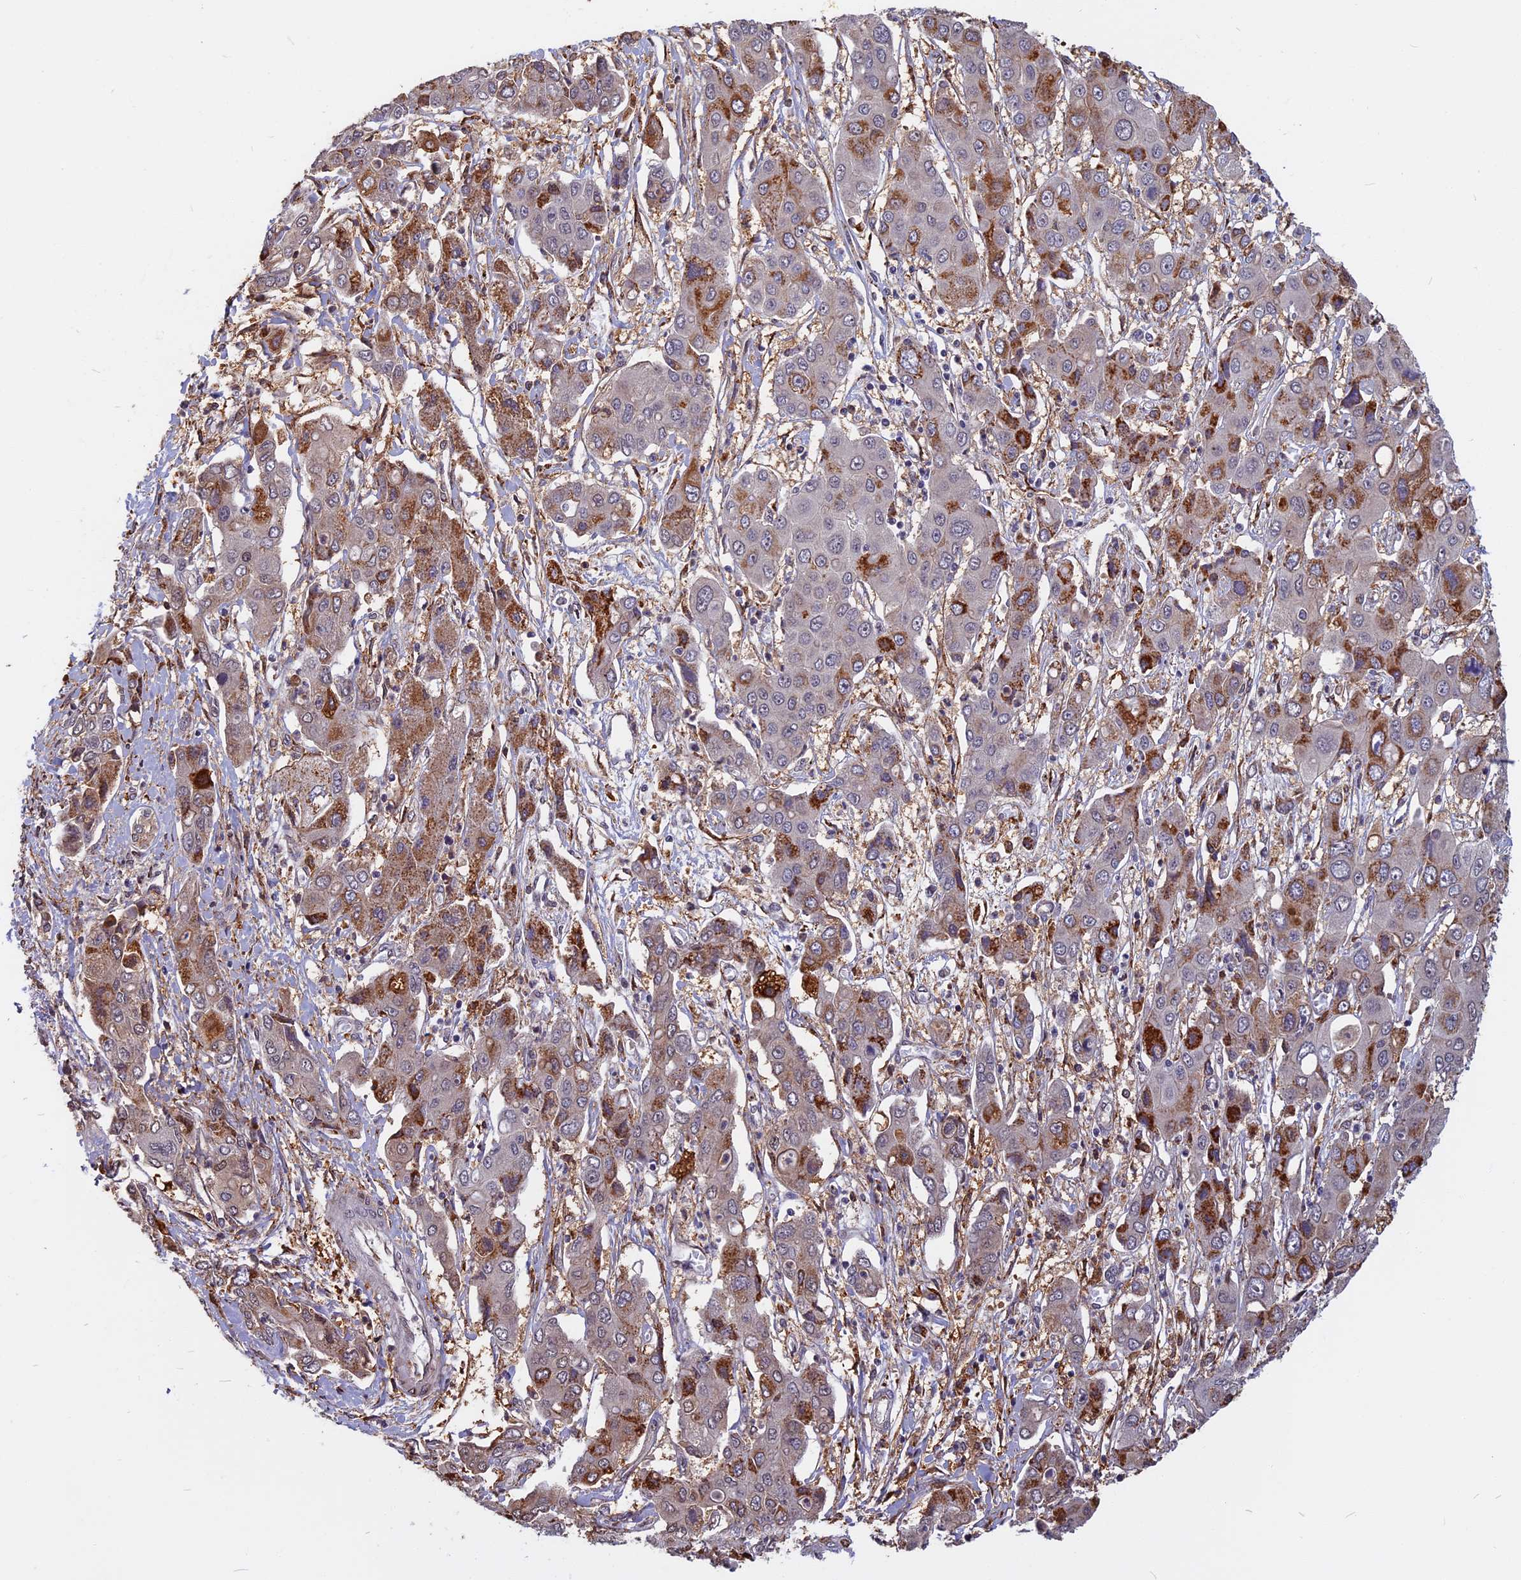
{"staining": {"intensity": "moderate", "quantity": "<25%", "location": "cytoplasmic/membranous"}, "tissue": "liver cancer", "cell_type": "Tumor cells", "image_type": "cancer", "snomed": [{"axis": "morphology", "description": "Cholangiocarcinoma"}, {"axis": "topography", "description": "Liver"}], "caption": "This is a photomicrograph of immunohistochemistry staining of liver cancer (cholangiocarcinoma), which shows moderate expression in the cytoplasmic/membranous of tumor cells.", "gene": "SPG11", "patient": {"sex": "male", "age": 67}}